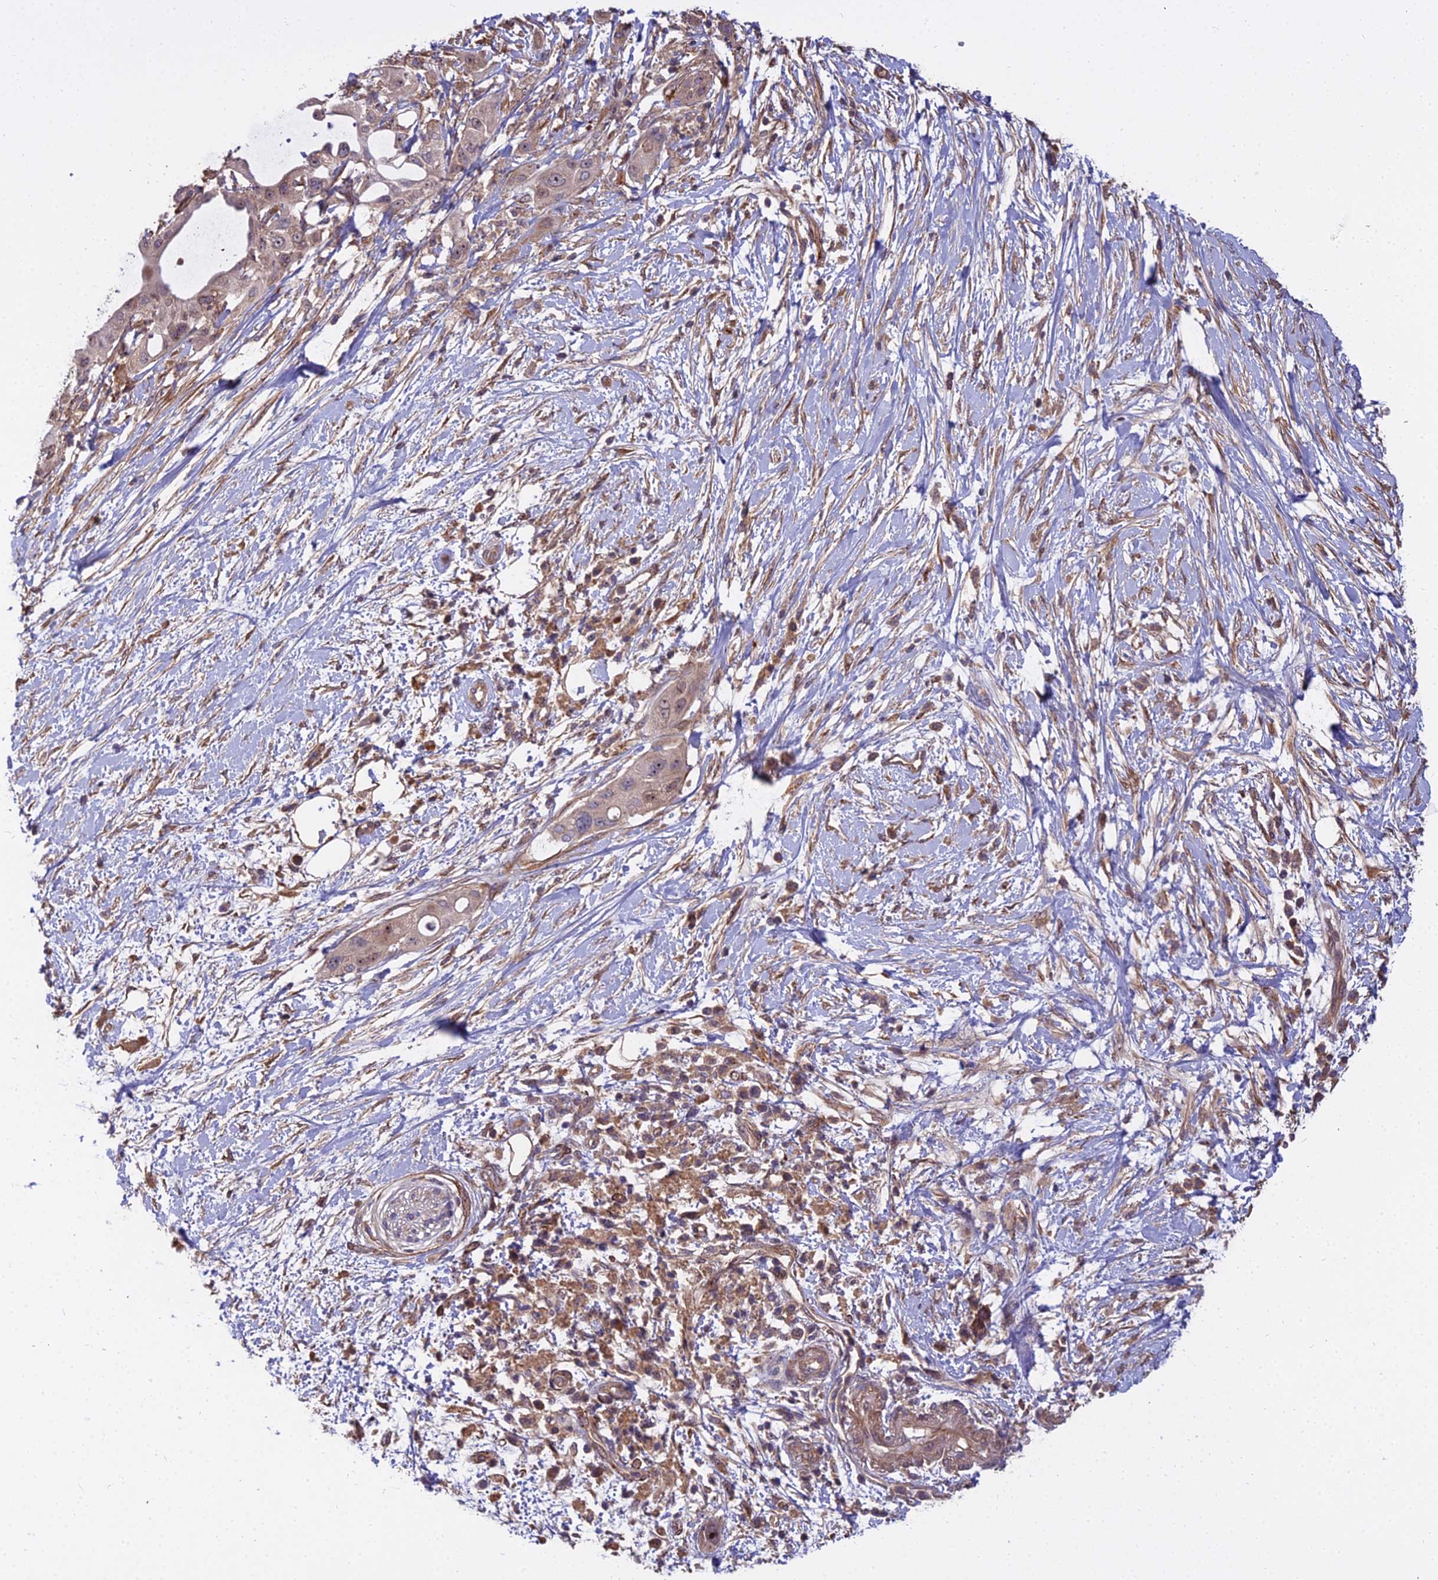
{"staining": {"intensity": "moderate", "quantity": ">75%", "location": "cytoplasmic/membranous,nuclear"}, "tissue": "pancreatic cancer", "cell_type": "Tumor cells", "image_type": "cancer", "snomed": [{"axis": "morphology", "description": "Adenocarcinoma, NOS"}, {"axis": "topography", "description": "Pancreas"}], "caption": "Moderate cytoplasmic/membranous and nuclear expression is seen in approximately >75% of tumor cells in pancreatic cancer (adenocarcinoma). Nuclei are stained in blue.", "gene": "TCEA3", "patient": {"sex": "male", "age": 68}}